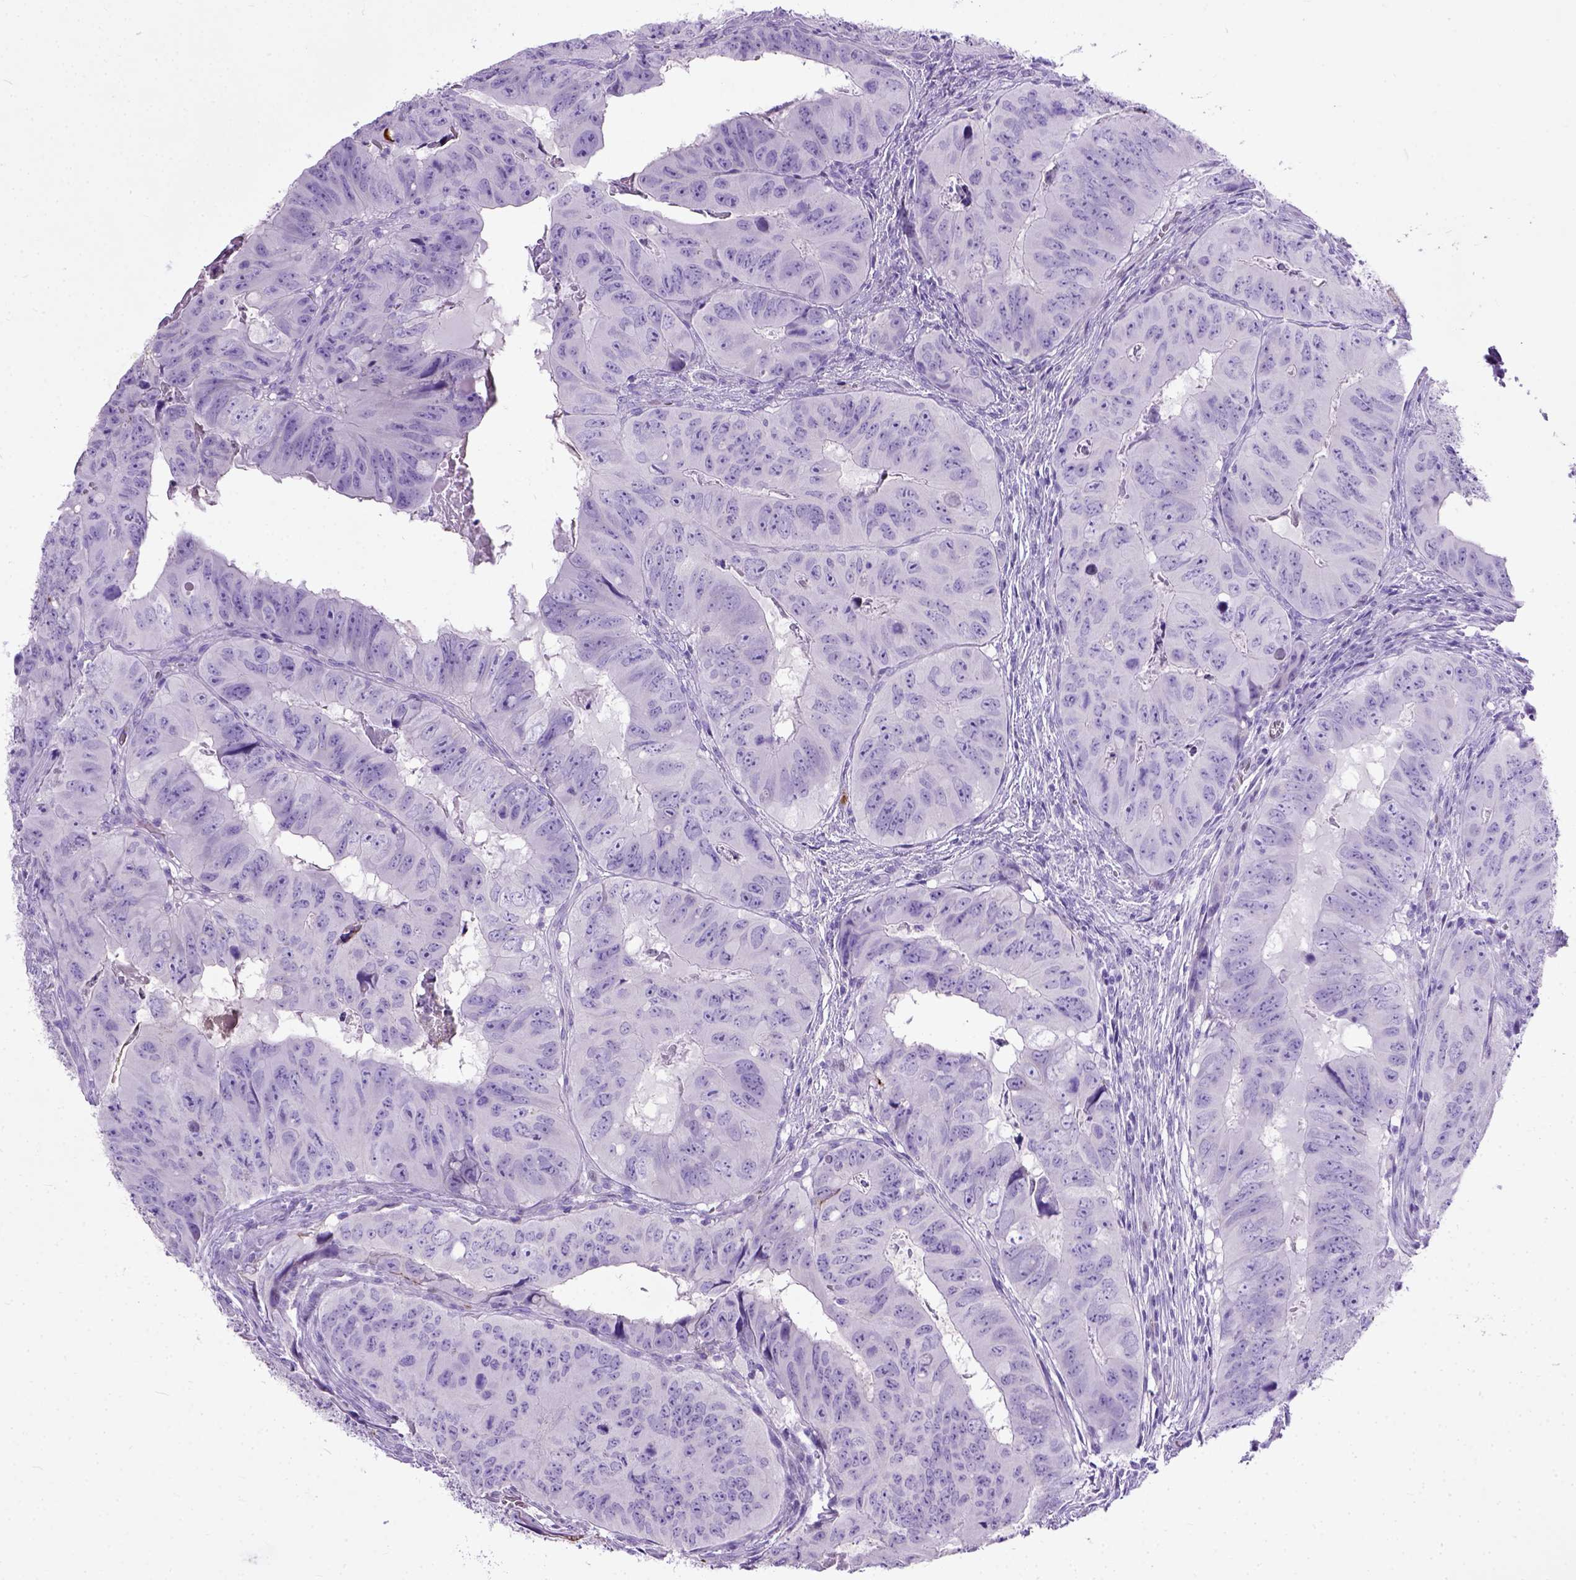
{"staining": {"intensity": "negative", "quantity": "none", "location": "none"}, "tissue": "colorectal cancer", "cell_type": "Tumor cells", "image_type": "cancer", "snomed": [{"axis": "morphology", "description": "Adenocarcinoma, NOS"}, {"axis": "topography", "description": "Colon"}], "caption": "Tumor cells show no significant staining in colorectal adenocarcinoma.", "gene": "ADAMTS8", "patient": {"sex": "male", "age": 79}}